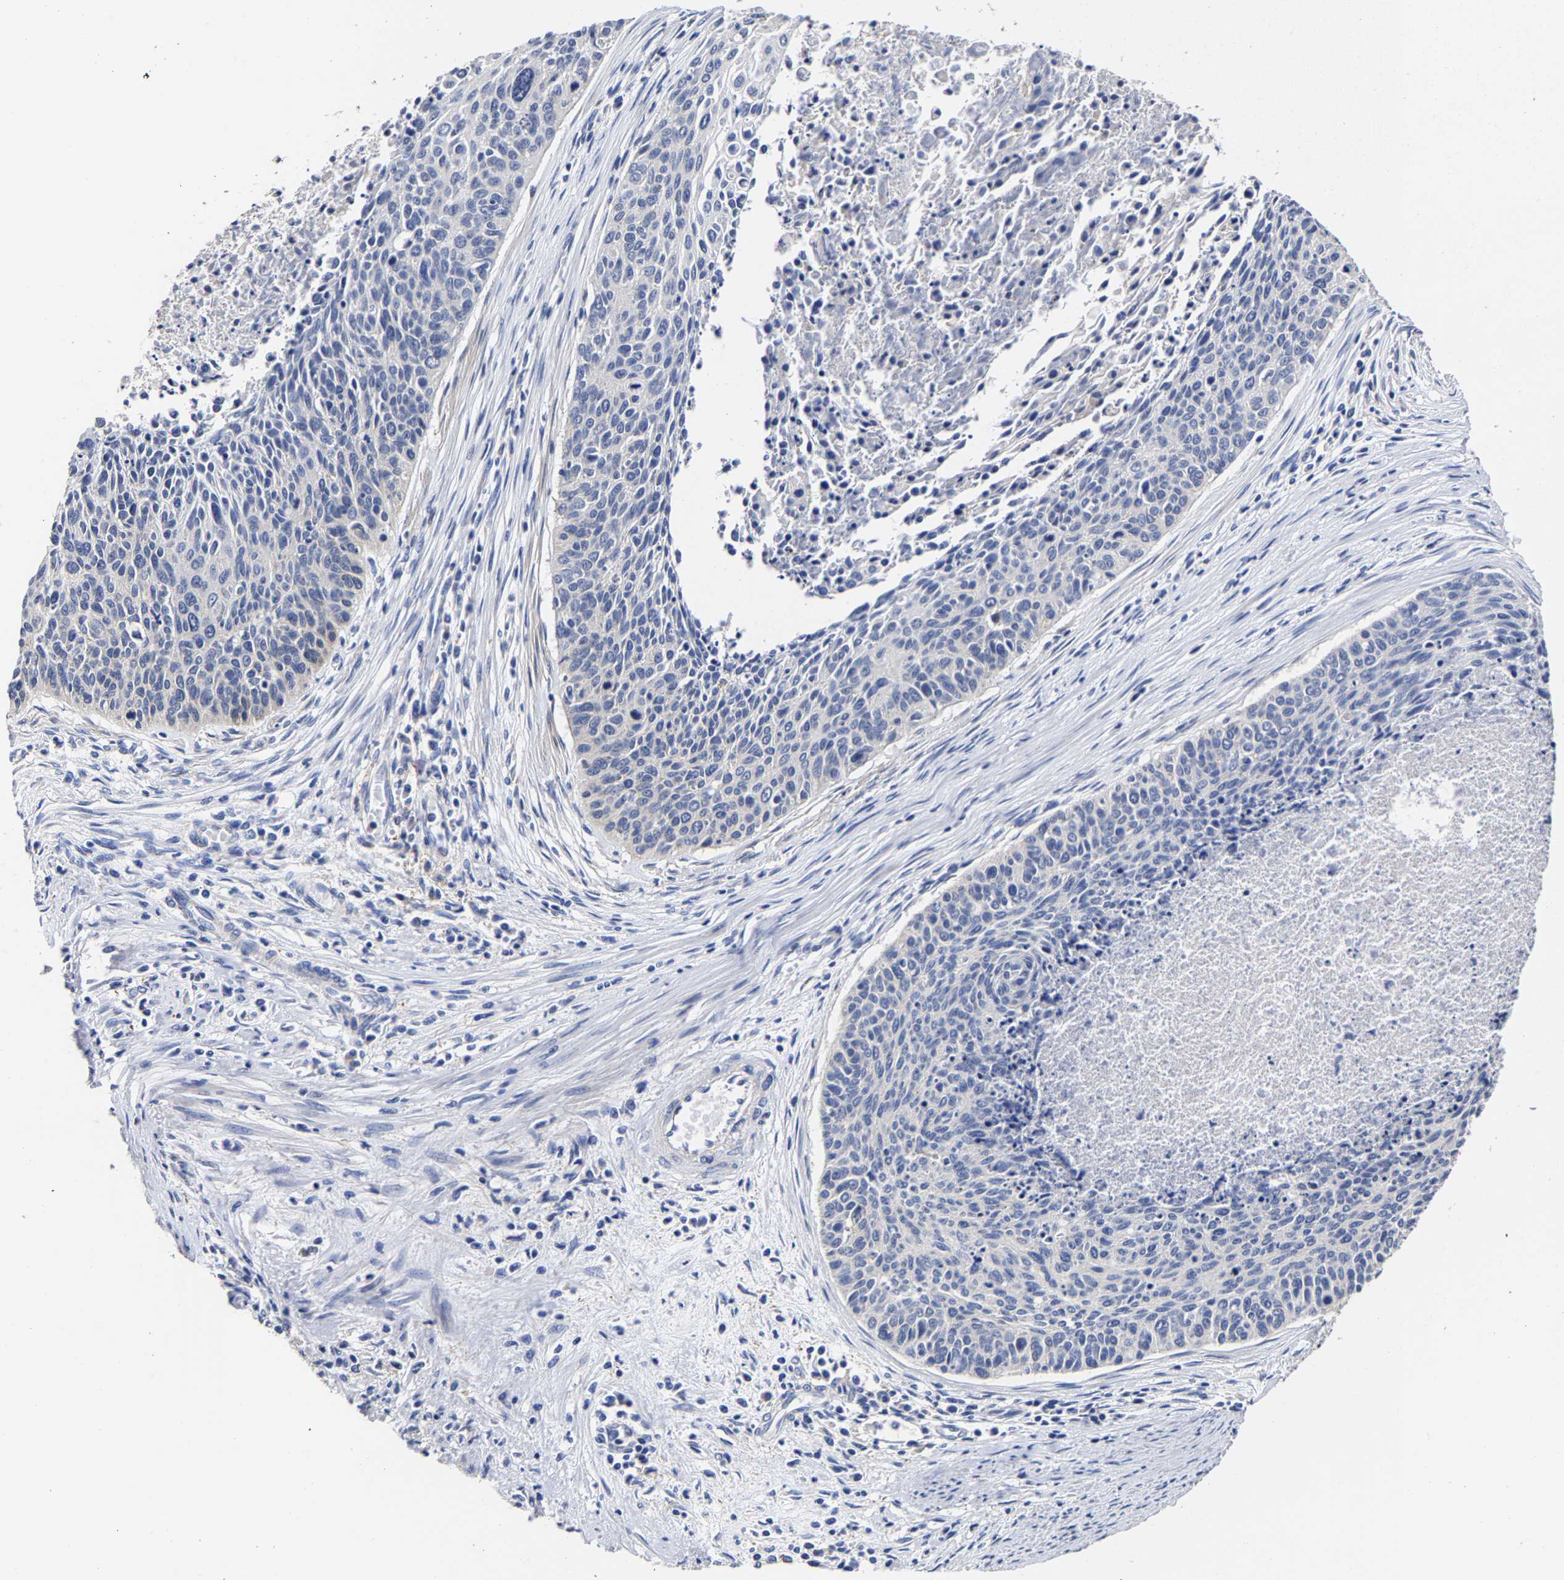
{"staining": {"intensity": "negative", "quantity": "none", "location": "none"}, "tissue": "cervical cancer", "cell_type": "Tumor cells", "image_type": "cancer", "snomed": [{"axis": "morphology", "description": "Squamous cell carcinoma, NOS"}, {"axis": "topography", "description": "Cervix"}], "caption": "The micrograph displays no staining of tumor cells in cervical cancer (squamous cell carcinoma).", "gene": "AASS", "patient": {"sex": "female", "age": 55}}